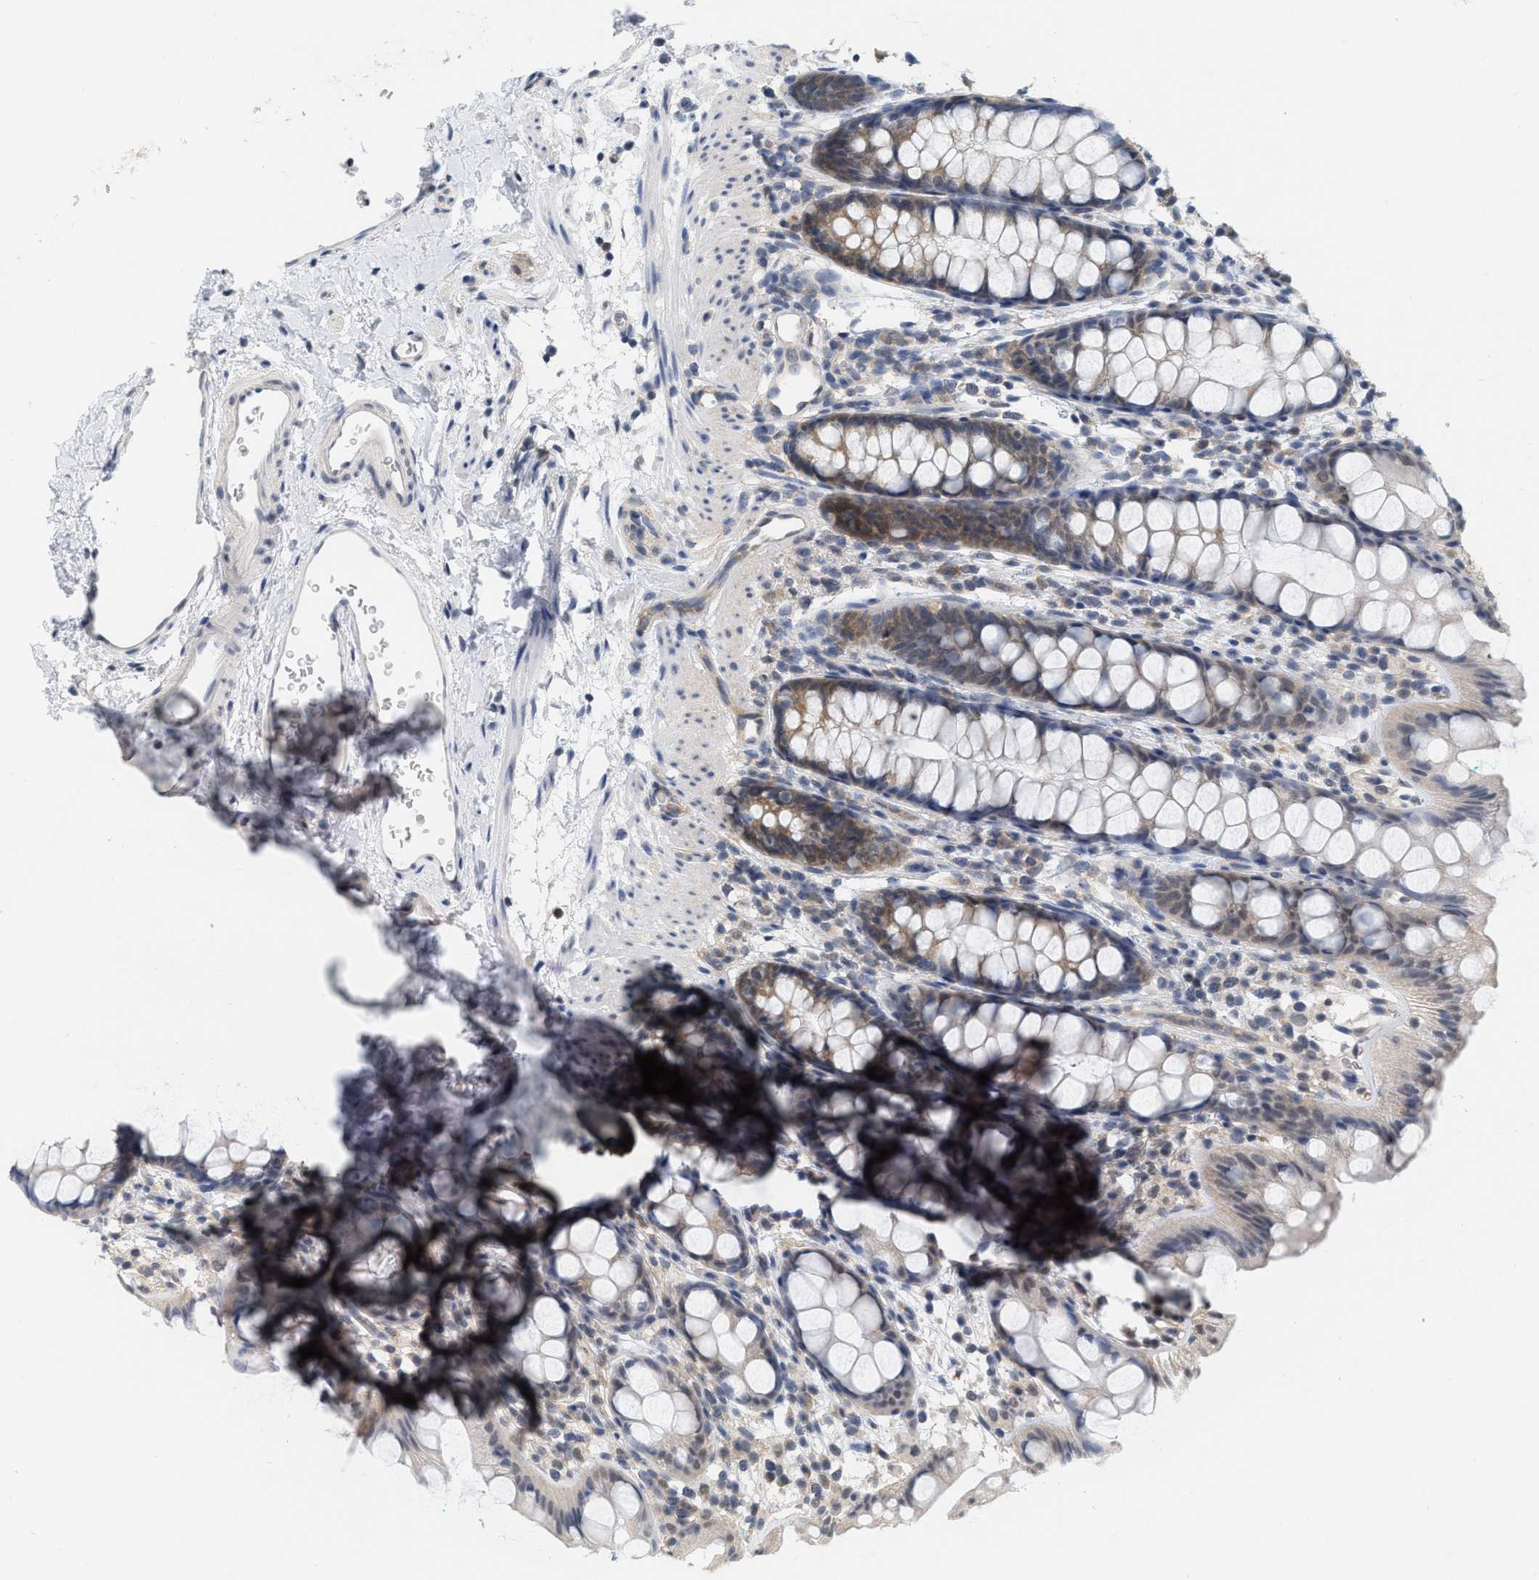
{"staining": {"intensity": "moderate", "quantity": ">75%", "location": "cytoplasmic/membranous,nuclear"}, "tissue": "rectum", "cell_type": "Glandular cells", "image_type": "normal", "snomed": [{"axis": "morphology", "description": "Normal tissue, NOS"}, {"axis": "topography", "description": "Rectum"}], "caption": "Immunohistochemistry (IHC) histopathology image of normal rectum: rectum stained using IHC exhibits medium levels of moderate protein expression localized specifically in the cytoplasmic/membranous,nuclear of glandular cells, appearing as a cytoplasmic/membranous,nuclear brown color.", "gene": "RUVBL1", "patient": {"sex": "female", "age": 65}}